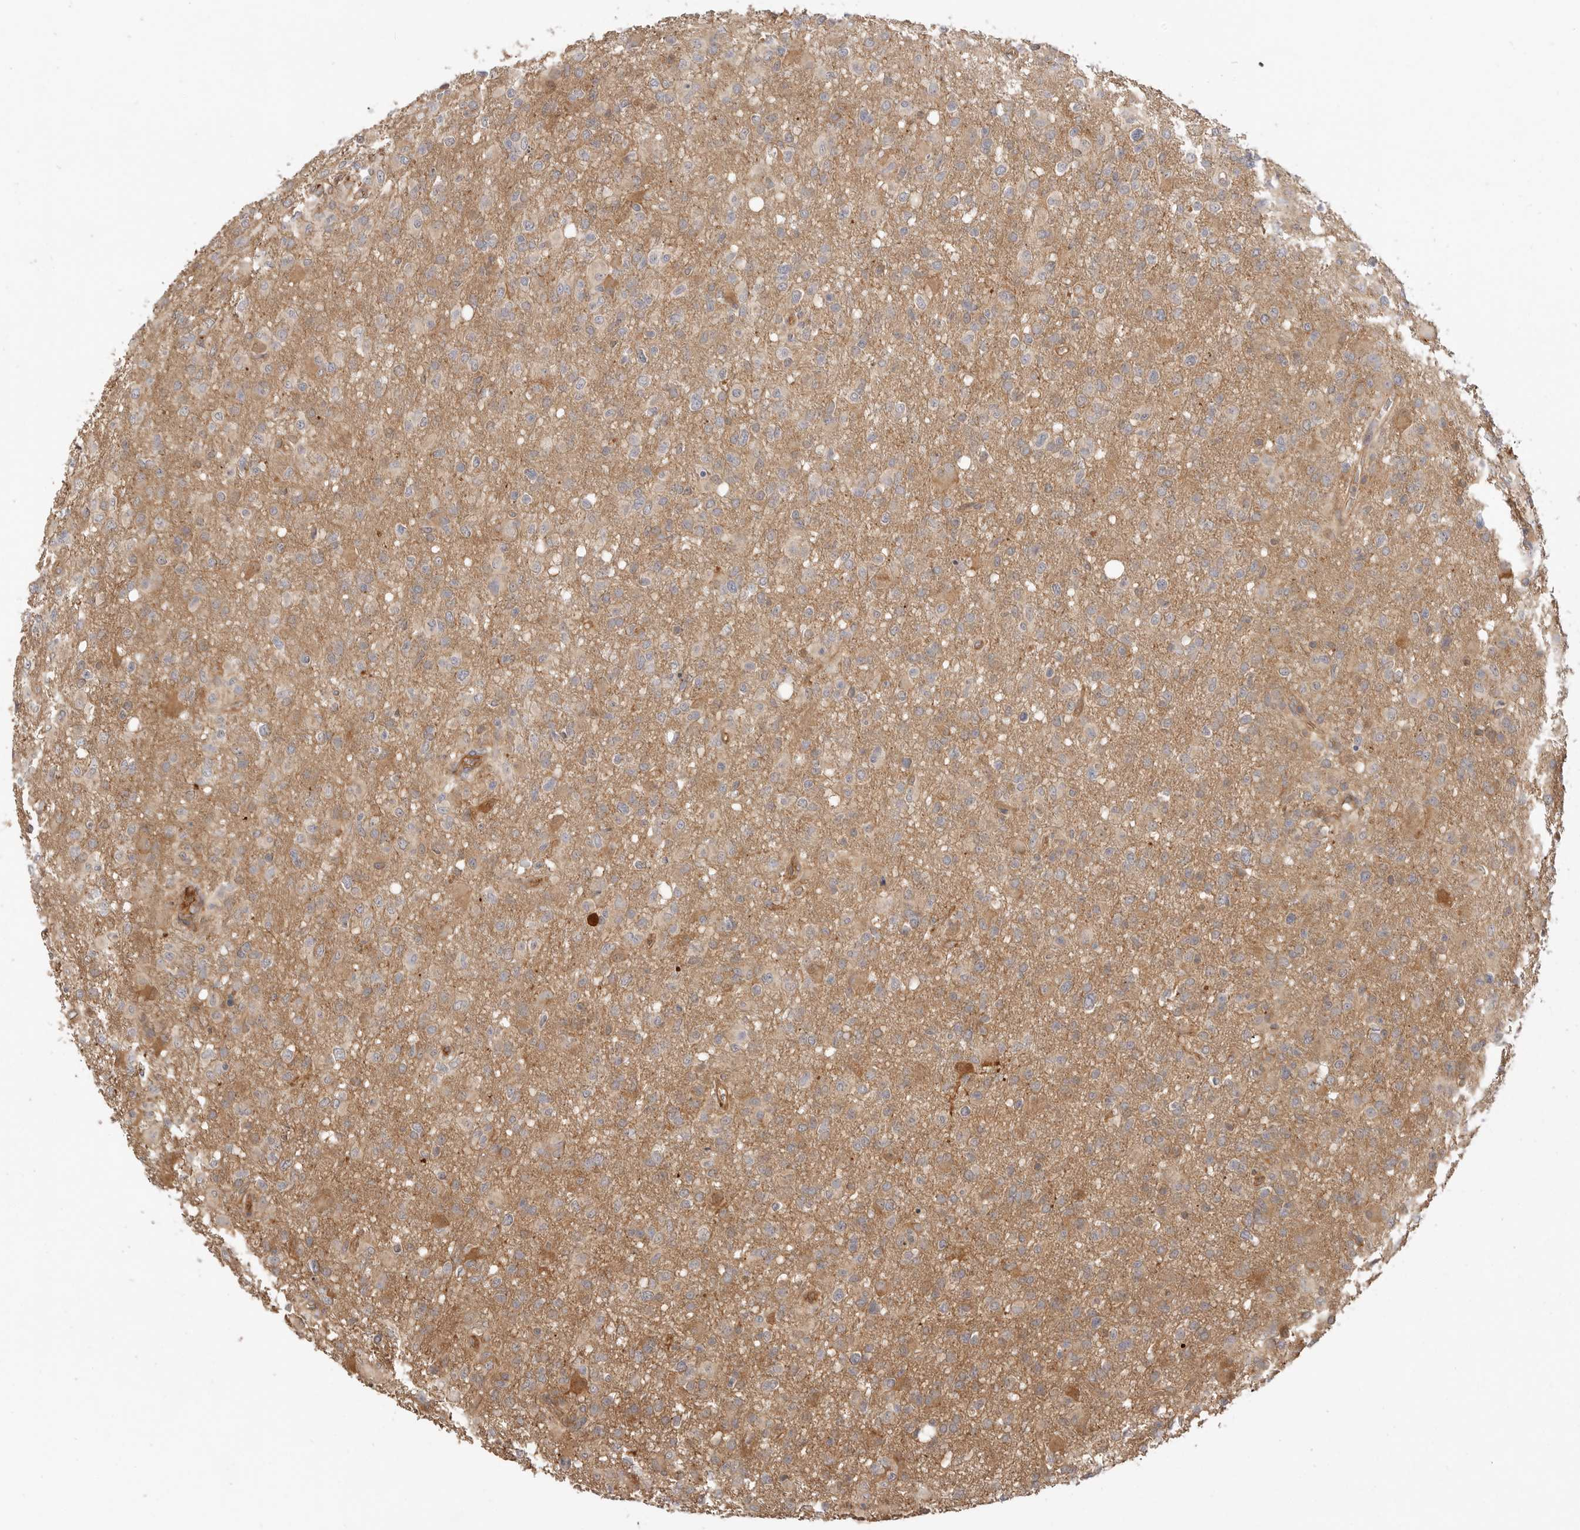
{"staining": {"intensity": "weak", "quantity": ">75%", "location": "cytoplasmic/membranous"}, "tissue": "glioma", "cell_type": "Tumor cells", "image_type": "cancer", "snomed": [{"axis": "morphology", "description": "Glioma, malignant, High grade"}, {"axis": "topography", "description": "Brain"}], "caption": "High-grade glioma (malignant) stained with DAB immunohistochemistry (IHC) reveals low levels of weak cytoplasmic/membranous positivity in about >75% of tumor cells.", "gene": "CLDN12", "patient": {"sex": "female", "age": 57}}